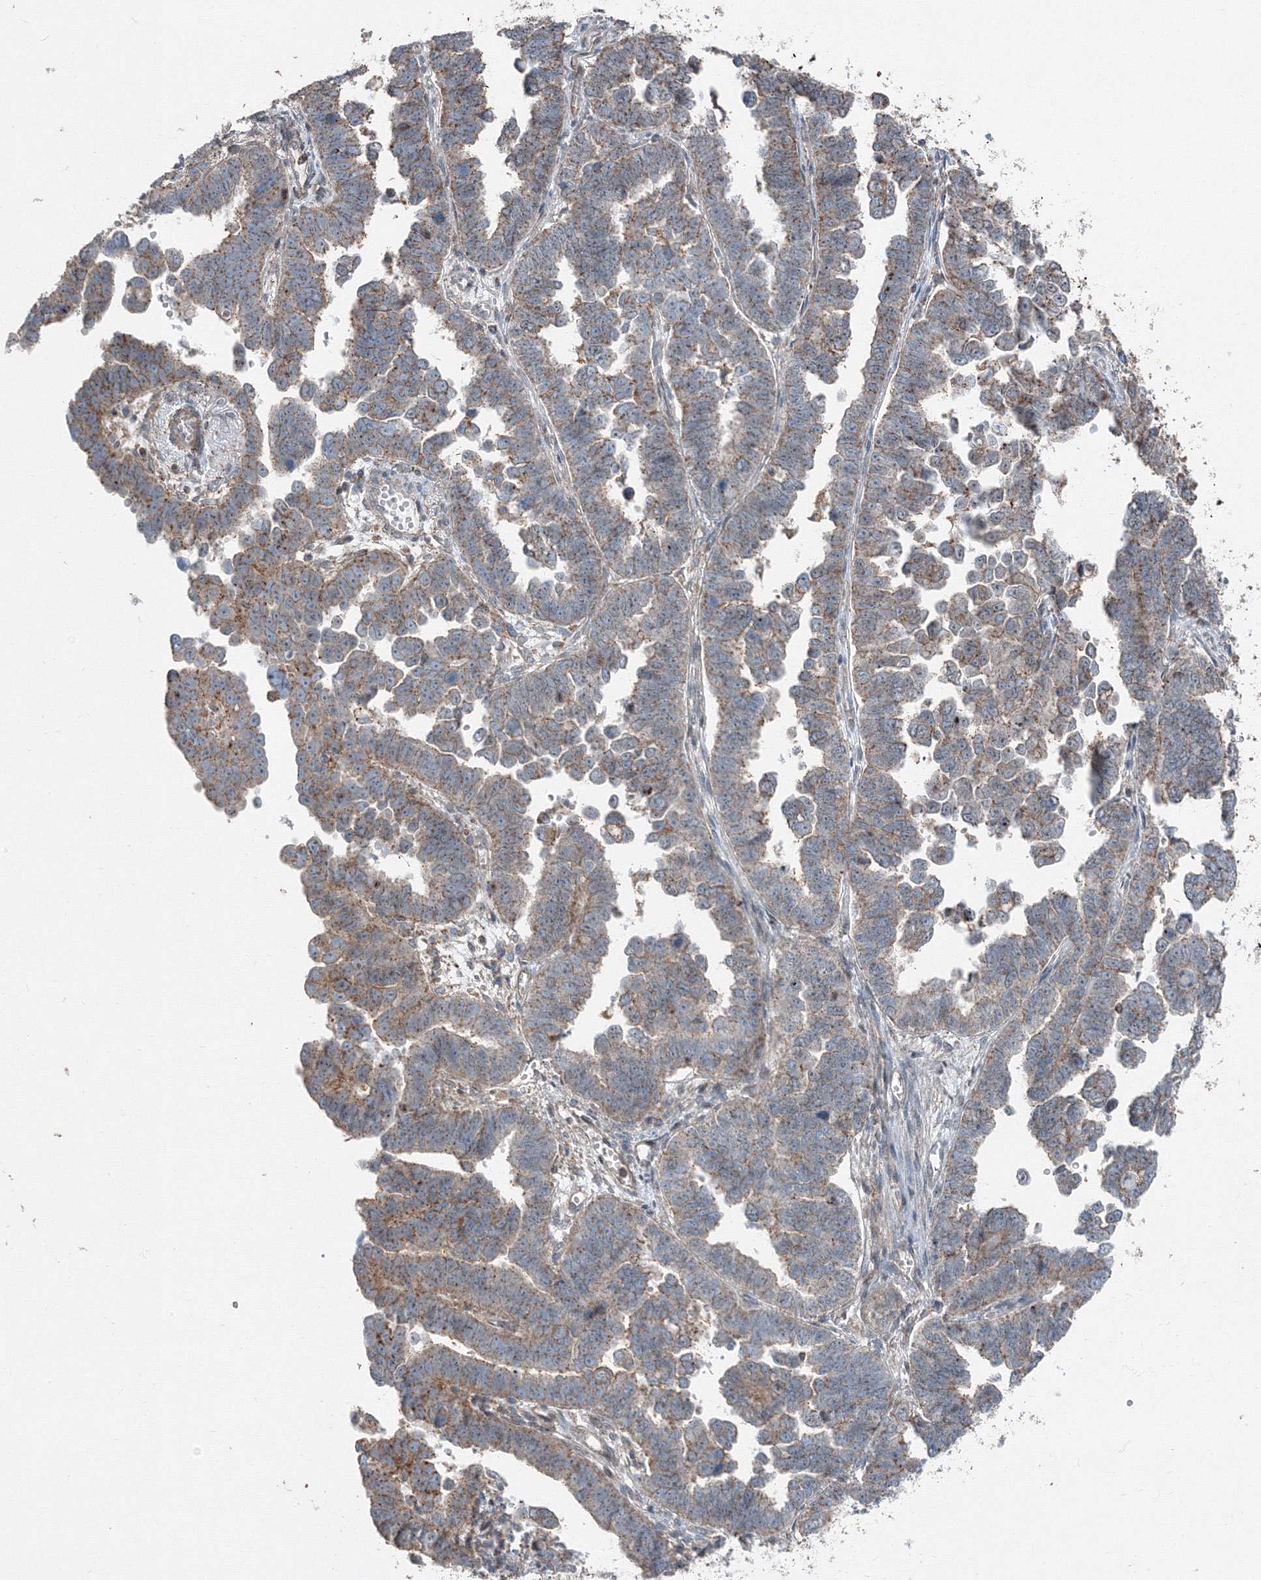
{"staining": {"intensity": "moderate", "quantity": ">75%", "location": "cytoplasmic/membranous"}, "tissue": "endometrial cancer", "cell_type": "Tumor cells", "image_type": "cancer", "snomed": [{"axis": "morphology", "description": "Adenocarcinoma, NOS"}, {"axis": "topography", "description": "Endometrium"}], "caption": "A medium amount of moderate cytoplasmic/membranous expression is present in approximately >75% of tumor cells in endometrial cancer tissue. Using DAB (brown) and hematoxylin (blue) stains, captured at high magnification using brightfield microscopy.", "gene": "AASDH", "patient": {"sex": "female", "age": 75}}